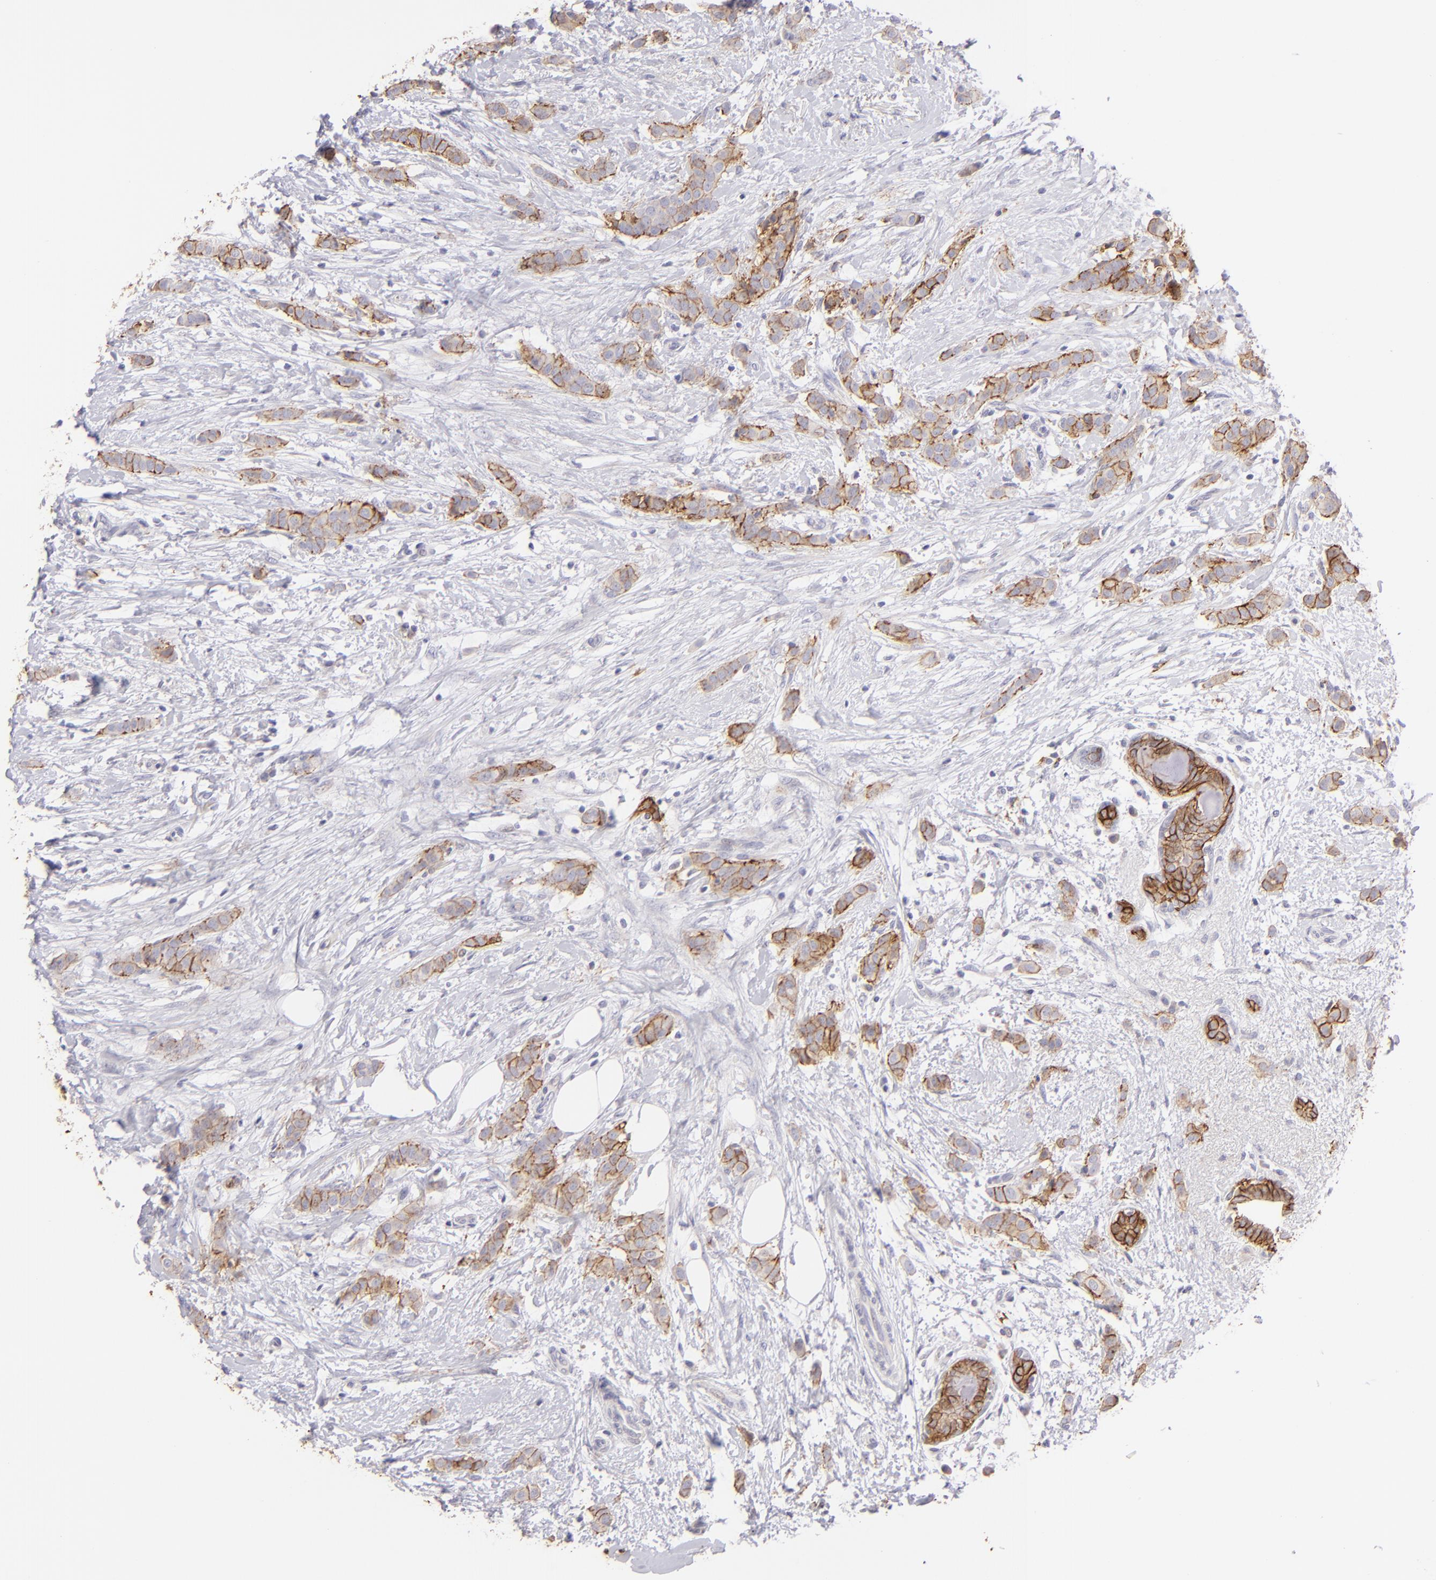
{"staining": {"intensity": "moderate", "quantity": "25%-75%", "location": "cytoplasmic/membranous"}, "tissue": "breast cancer", "cell_type": "Tumor cells", "image_type": "cancer", "snomed": [{"axis": "morphology", "description": "Lobular carcinoma"}, {"axis": "topography", "description": "Breast"}], "caption": "Immunohistochemical staining of breast cancer demonstrates medium levels of moderate cytoplasmic/membranous staining in about 25%-75% of tumor cells.", "gene": "CLDN4", "patient": {"sex": "female", "age": 55}}